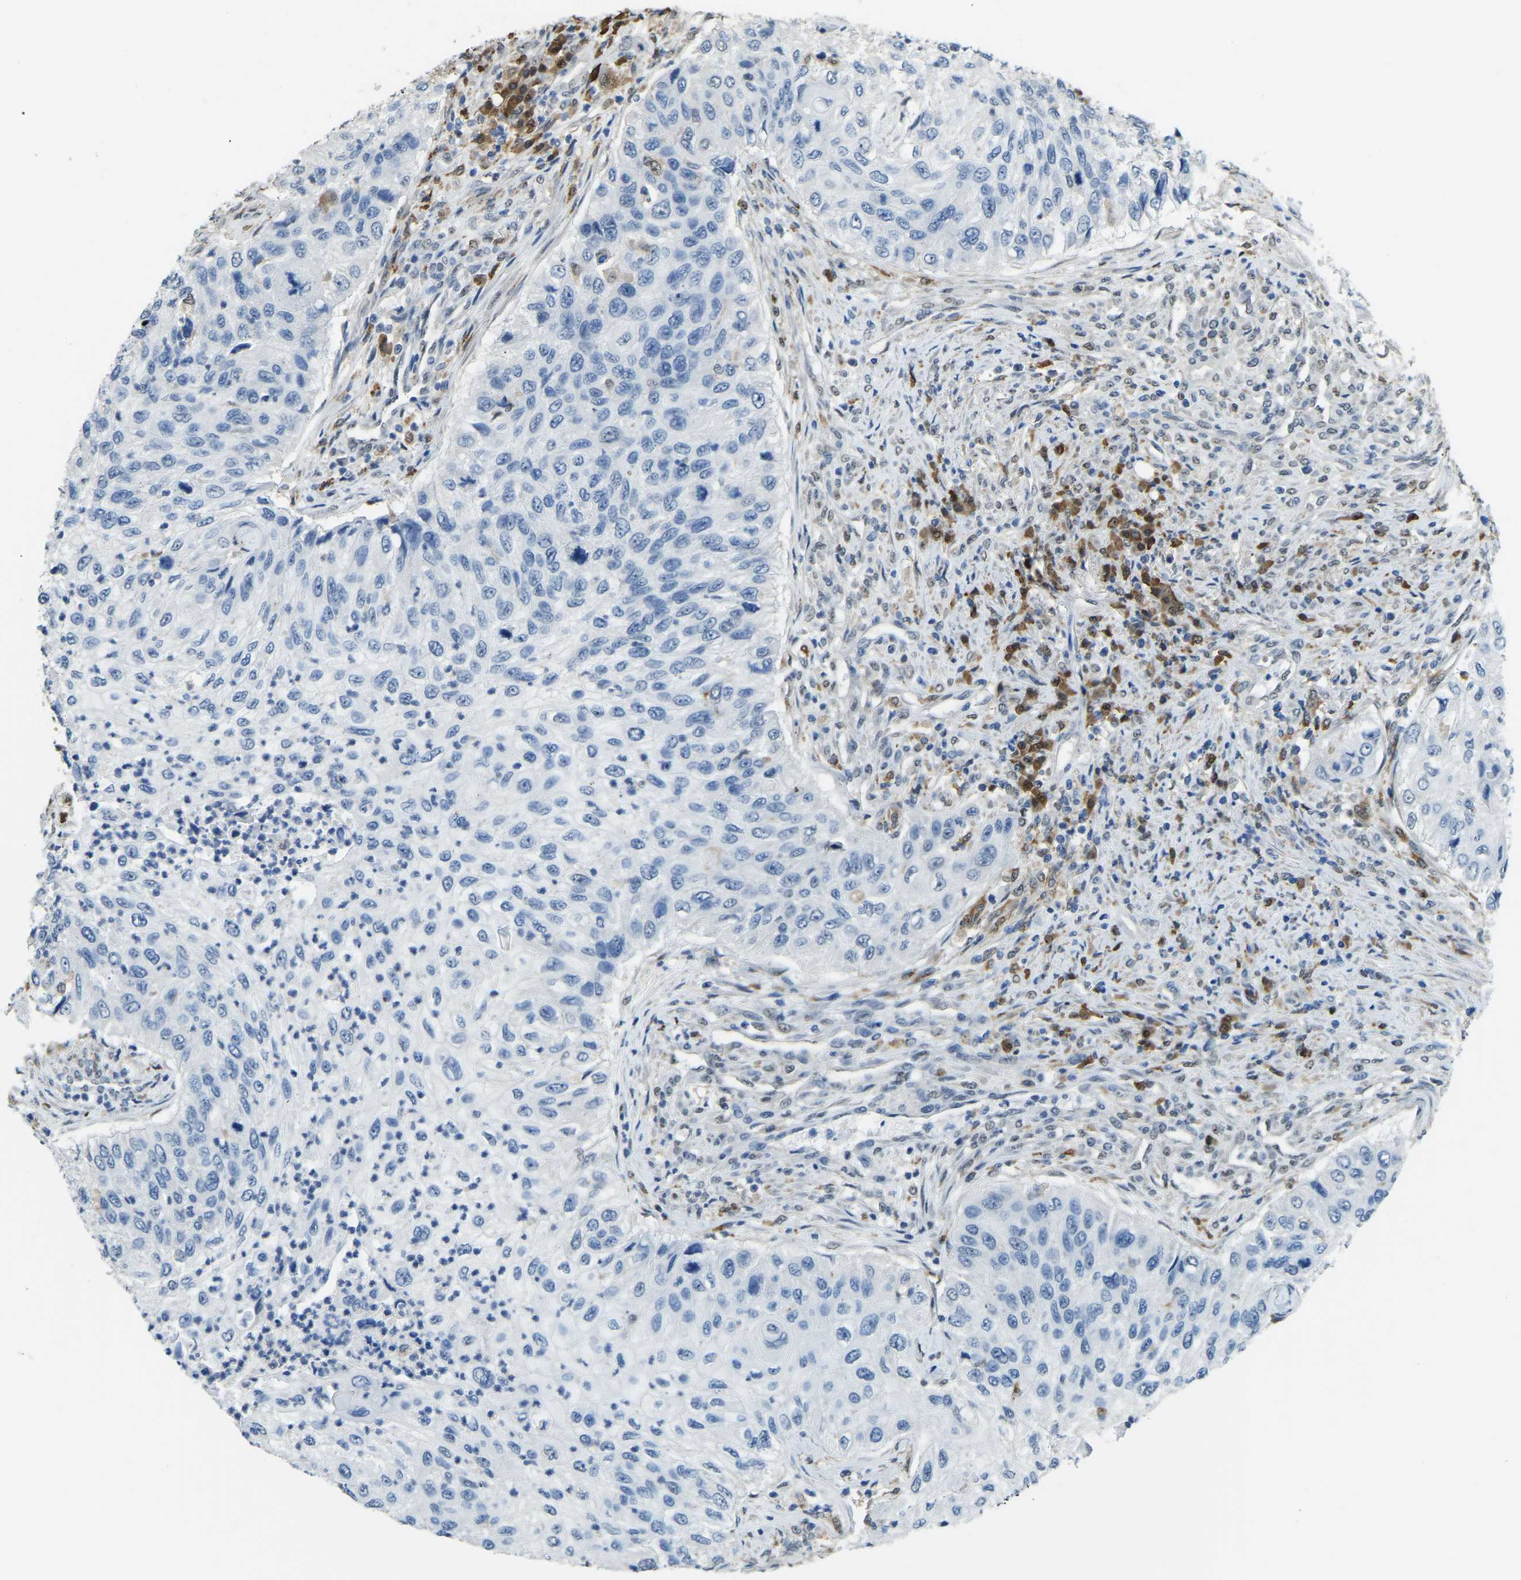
{"staining": {"intensity": "negative", "quantity": "none", "location": "none"}, "tissue": "urothelial cancer", "cell_type": "Tumor cells", "image_type": "cancer", "snomed": [{"axis": "morphology", "description": "Urothelial carcinoma, High grade"}, {"axis": "topography", "description": "Urinary bladder"}], "caption": "Immunohistochemistry micrograph of neoplastic tissue: urothelial cancer stained with DAB shows no significant protein positivity in tumor cells.", "gene": "NANS", "patient": {"sex": "female", "age": 60}}